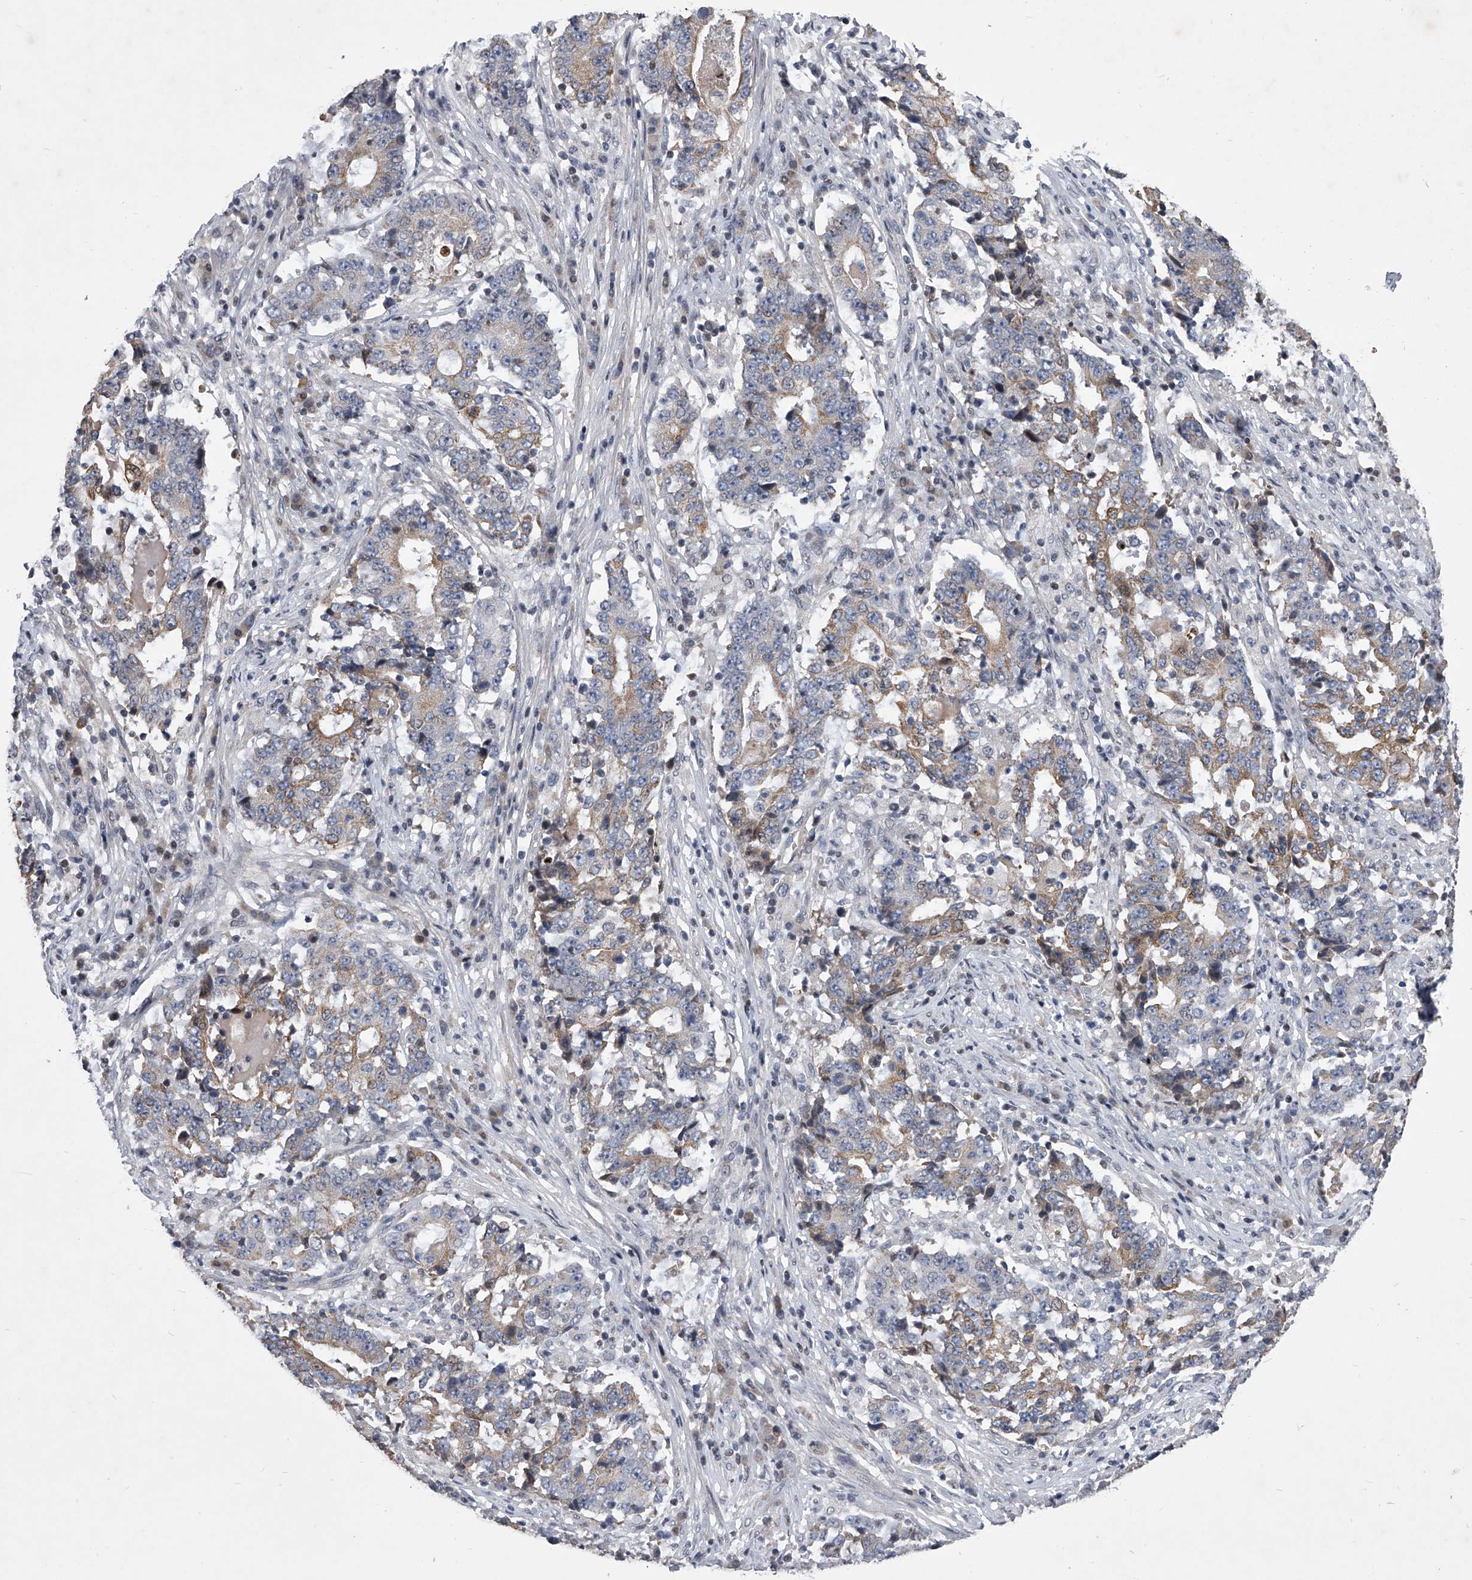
{"staining": {"intensity": "weak", "quantity": ">75%", "location": "cytoplasmic/membranous"}, "tissue": "stomach cancer", "cell_type": "Tumor cells", "image_type": "cancer", "snomed": [{"axis": "morphology", "description": "Adenocarcinoma, NOS"}, {"axis": "topography", "description": "Stomach"}], "caption": "High-magnification brightfield microscopy of stomach cancer stained with DAB (3,3'-diaminobenzidine) (brown) and counterstained with hematoxylin (blue). tumor cells exhibit weak cytoplasmic/membranous staining is present in about>75% of cells.", "gene": "ZNF76", "patient": {"sex": "male", "age": 59}}